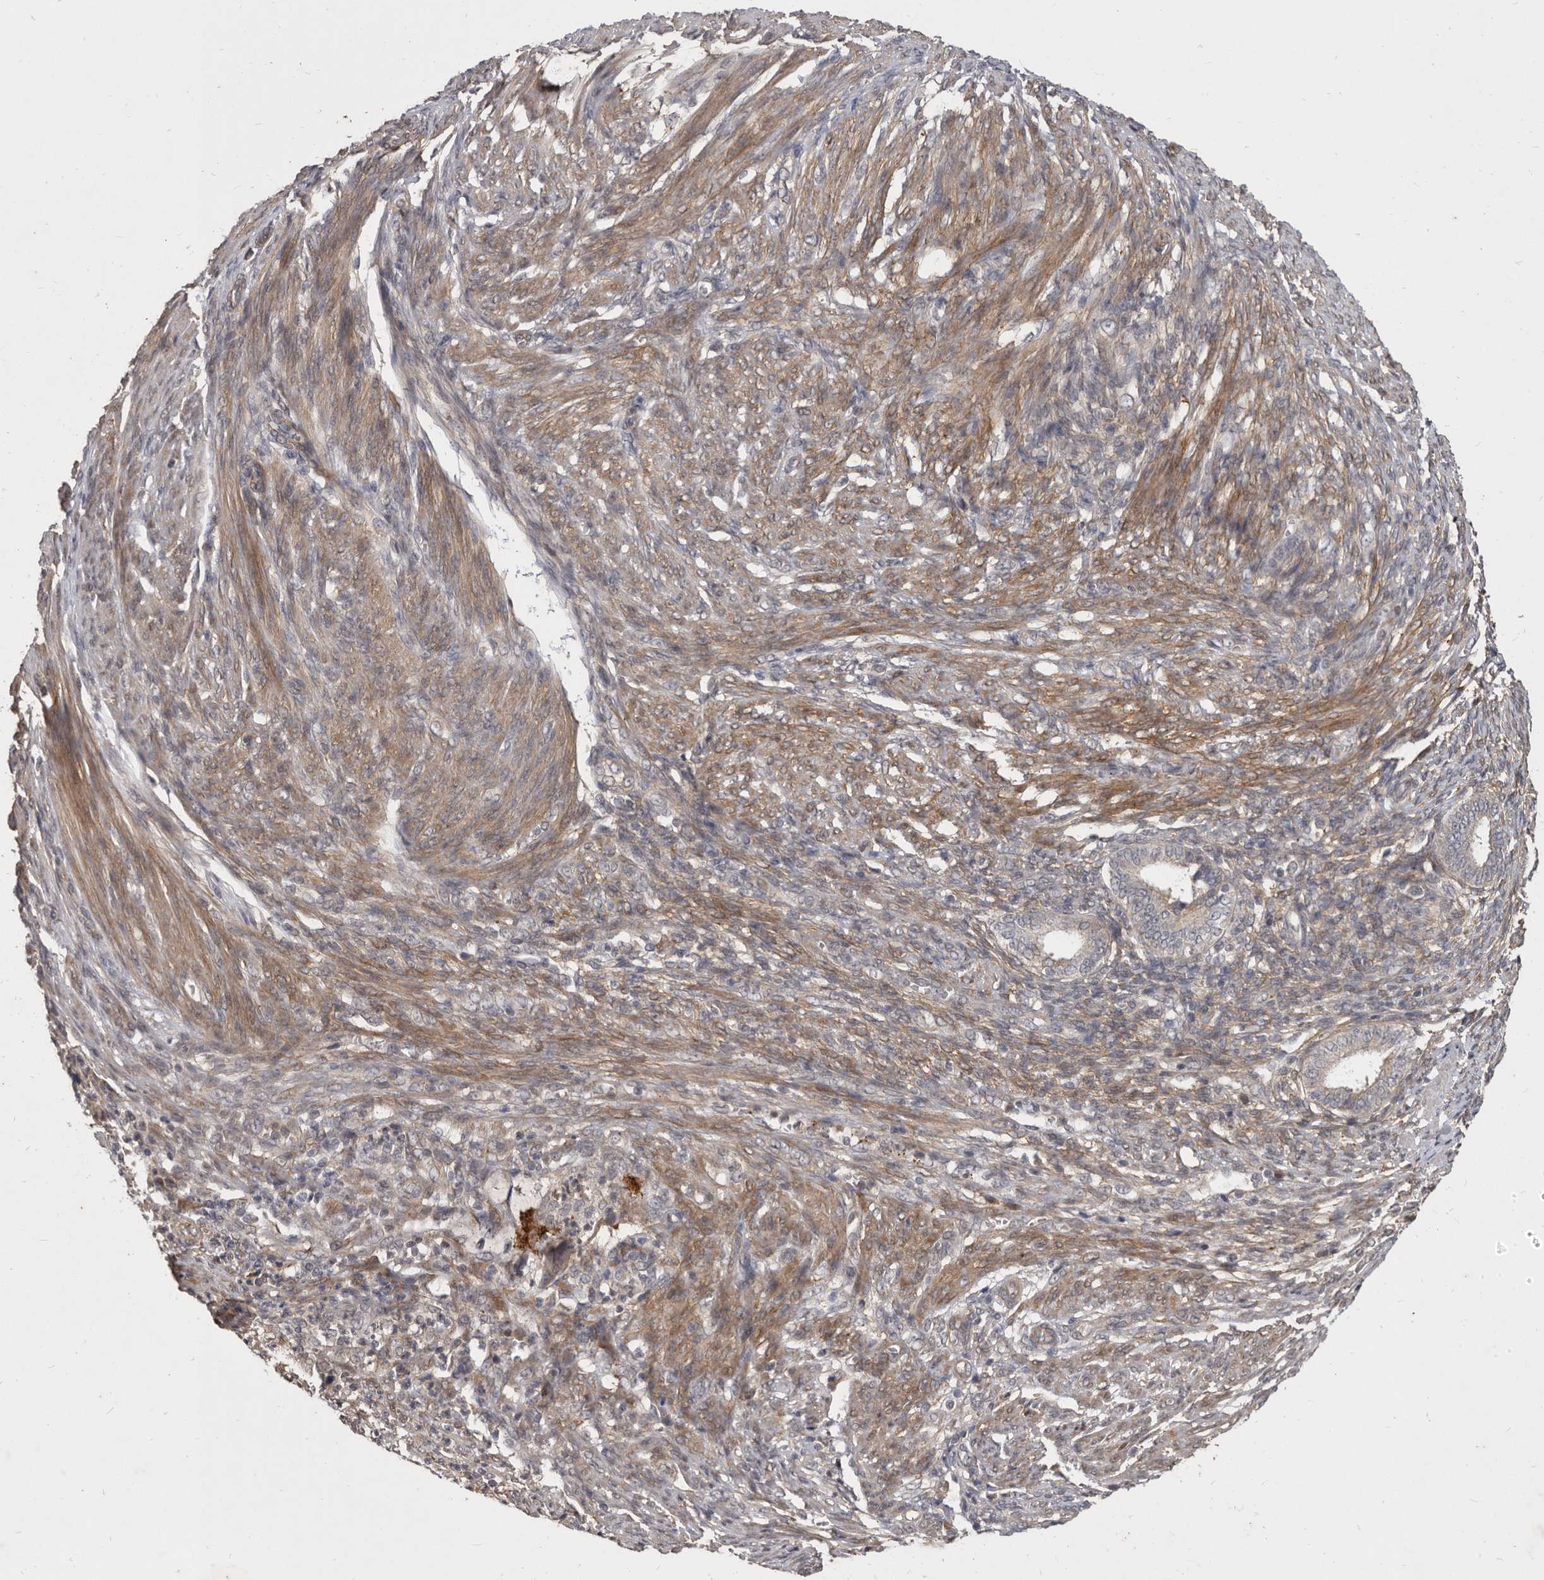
{"staining": {"intensity": "negative", "quantity": "none", "location": "none"}, "tissue": "endometrial cancer", "cell_type": "Tumor cells", "image_type": "cancer", "snomed": [{"axis": "morphology", "description": "Adenocarcinoma, NOS"}, {"axis": "topography", "description": "Endometrium"}], "caption": "Immunohistochemical staining of human adenocarcinoma (endometrial) demonstrates no significant expression in tumor cells.", "gene": "DNAJC28", "patient": {"sex": "female", "age": 51}}